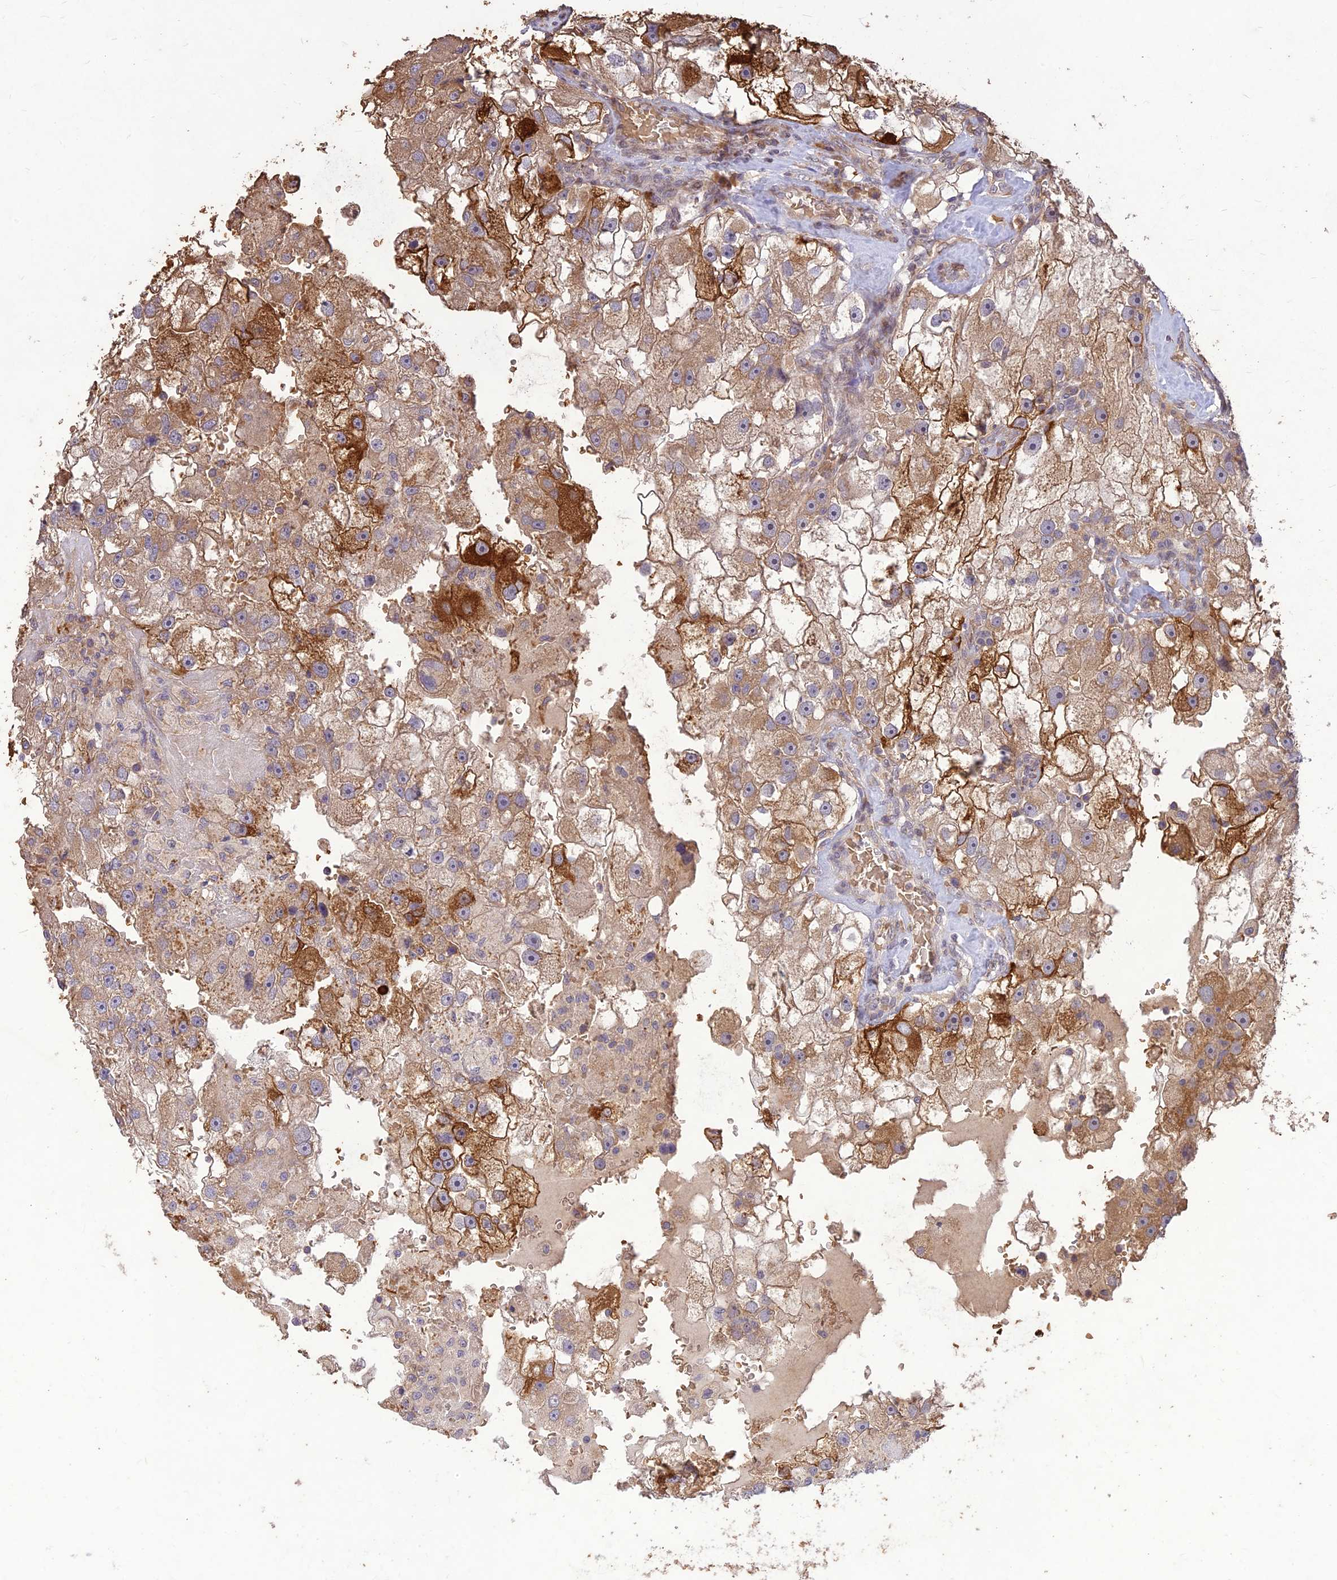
{"staining": {"intensity": "strong", "quantity": "25%-75%", "location": "cytoplasmic/membranous"}, "tissue": "renal cancer", "cell_type": "Tumor cells", "image_type": "cancer", "snomed": [{"axis": "morphology", "description": "Adenocarcinoma, NOS"}, {"axis": "topography", "description": "Kidney"}], "caption": "Human renal cancer (adenocarcinoma) stained with a protein marker shows strong staining in tumor cells.", "gene": "PPP1R11", "patient": {"sex": "male", "age": 63}}